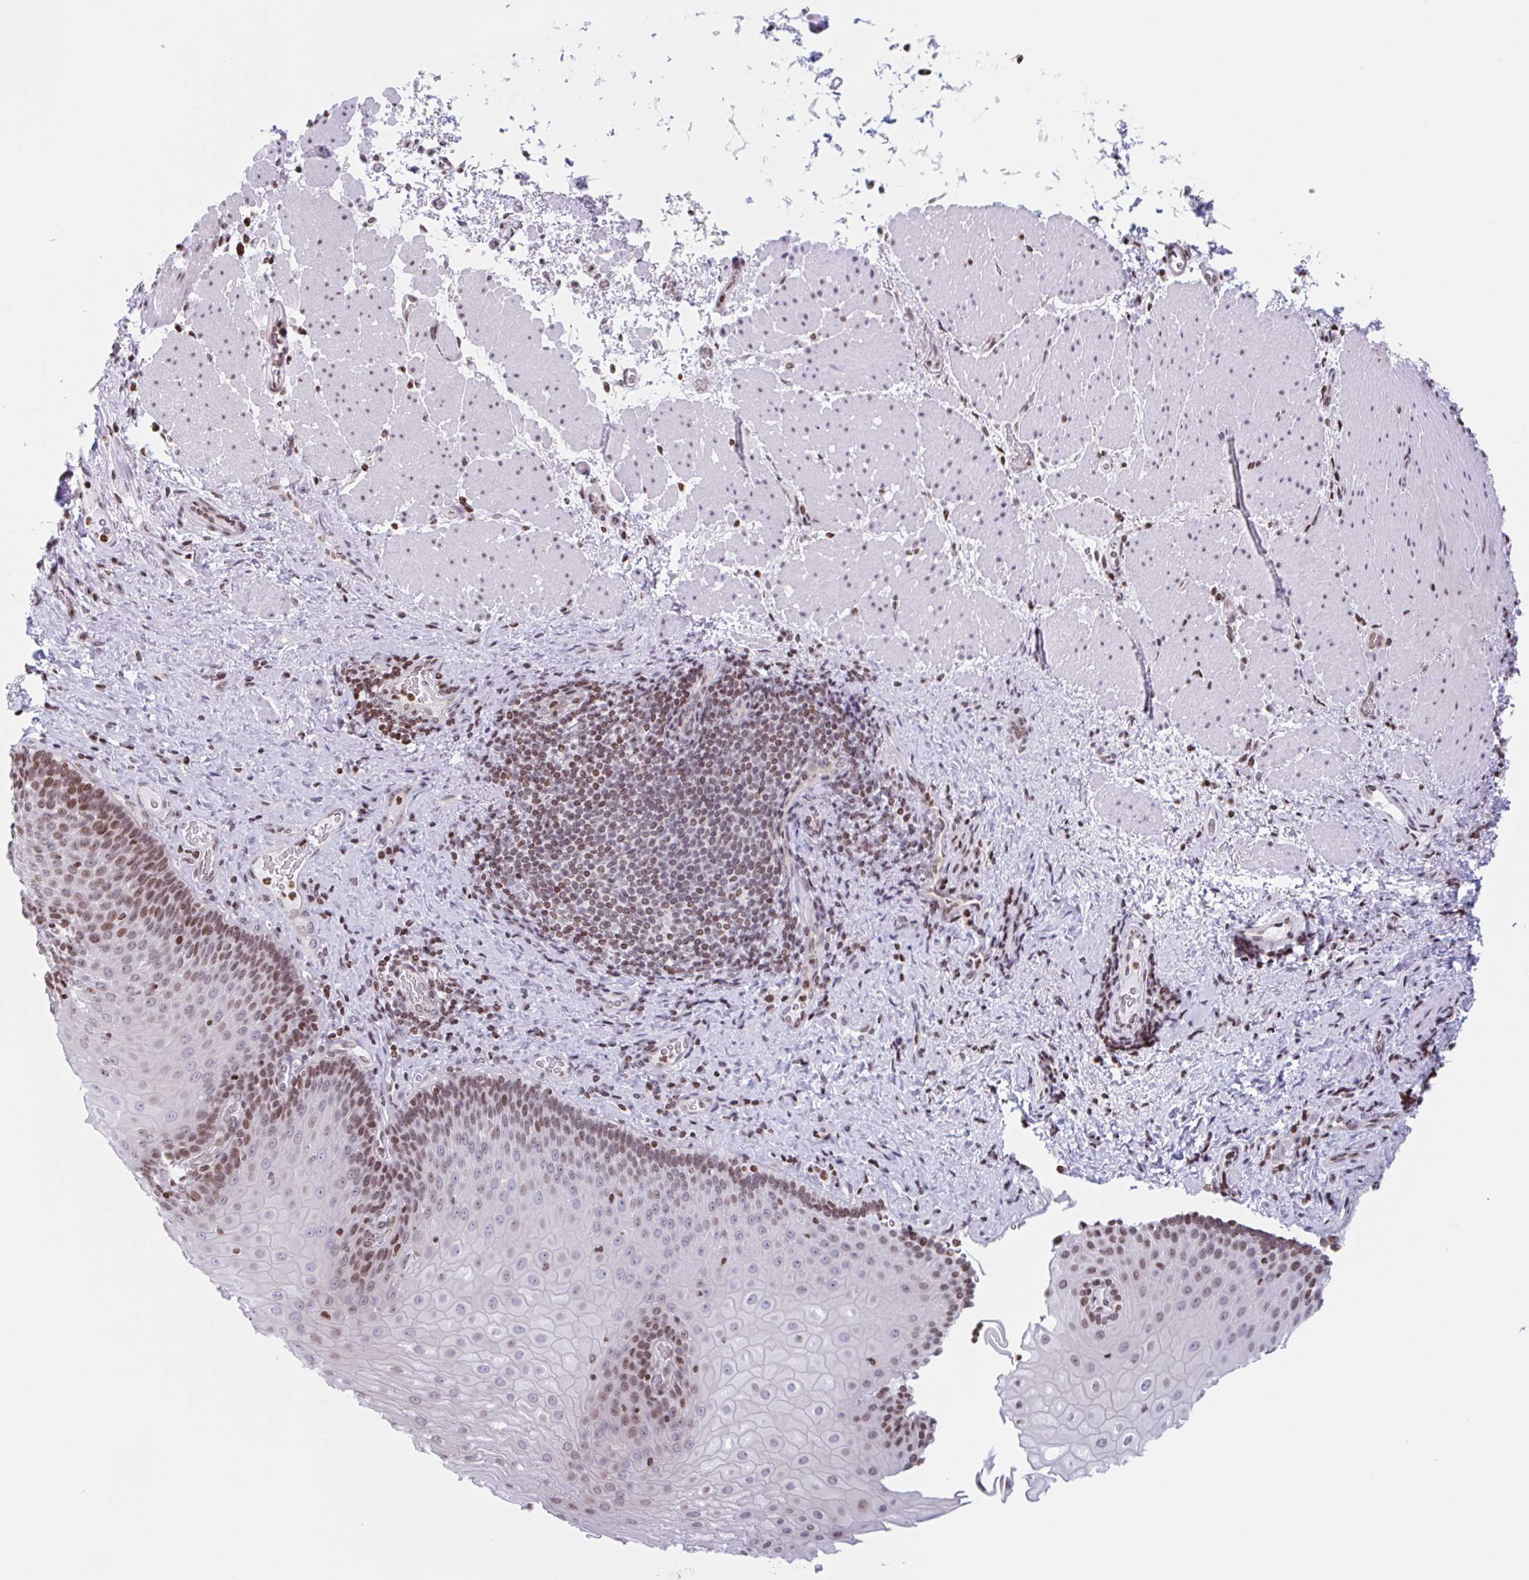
{"staining": {"intensity": "moderate", "quantity": "25%-75%", "location": "nuclear"}, "tissue": "esophagus", "cell_type": "Squamous epithelial cells", "image_type": "normal", "snomed": [{"axis": "morphology", "description": "Normal tissue, NOS"}, {"axis": "topography", "description": "Esophagus"}], "caption": "This histopathology image exhibits immunohistochemistry (IHC) staining of benign esophagus, with medium moderate nuclear positivity in approximately 25%-75% of squamous epithelial cells.", "gene": "NOL6", "patient": {"sex": "male", "age": 62}}